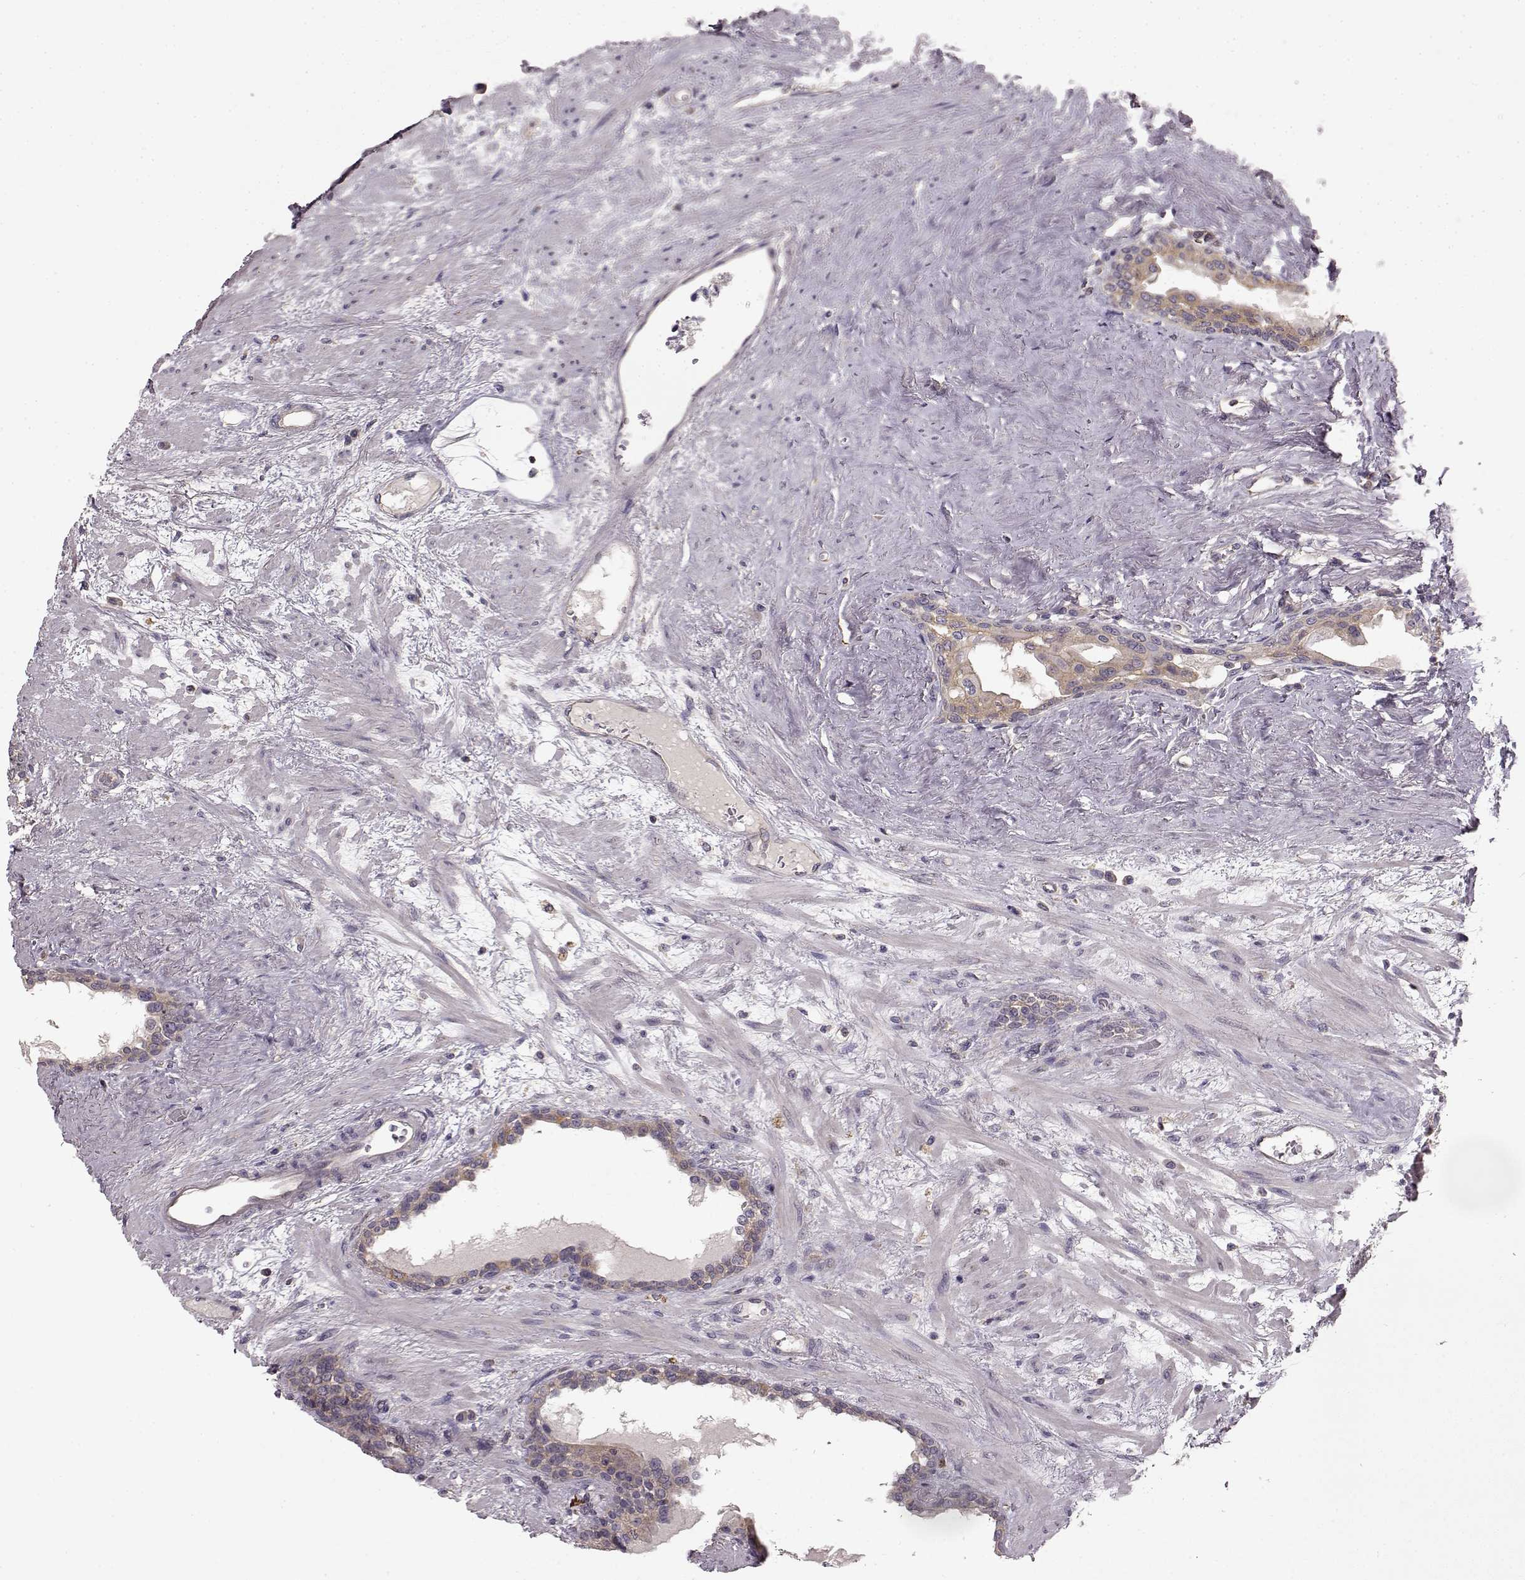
{"staining": {"intensity": "moderate", "quantity": ">75%", "location": "cytoplasmic/membranous"}, "tissue": "prostate", "cell_type": "Glandular cells", "image_type": "normal", "snomed": [{"axis": "morphology", "description": "Normal tissue, NOS"}, {"axis": "topography", "description": "Prostate"}], "caption": "Brown immunohistochemical staining in benign human prostate shows moderate cytoplasmic/membranous staining in approximately >75% of glandular cells. The protein of interest is stained brown, and the nuclei are stained in blue (DAB IHC with brightfield microscopy, high magnification).", "gene": "ERBB3", "patient": {"sex": "male", "age": 63}}